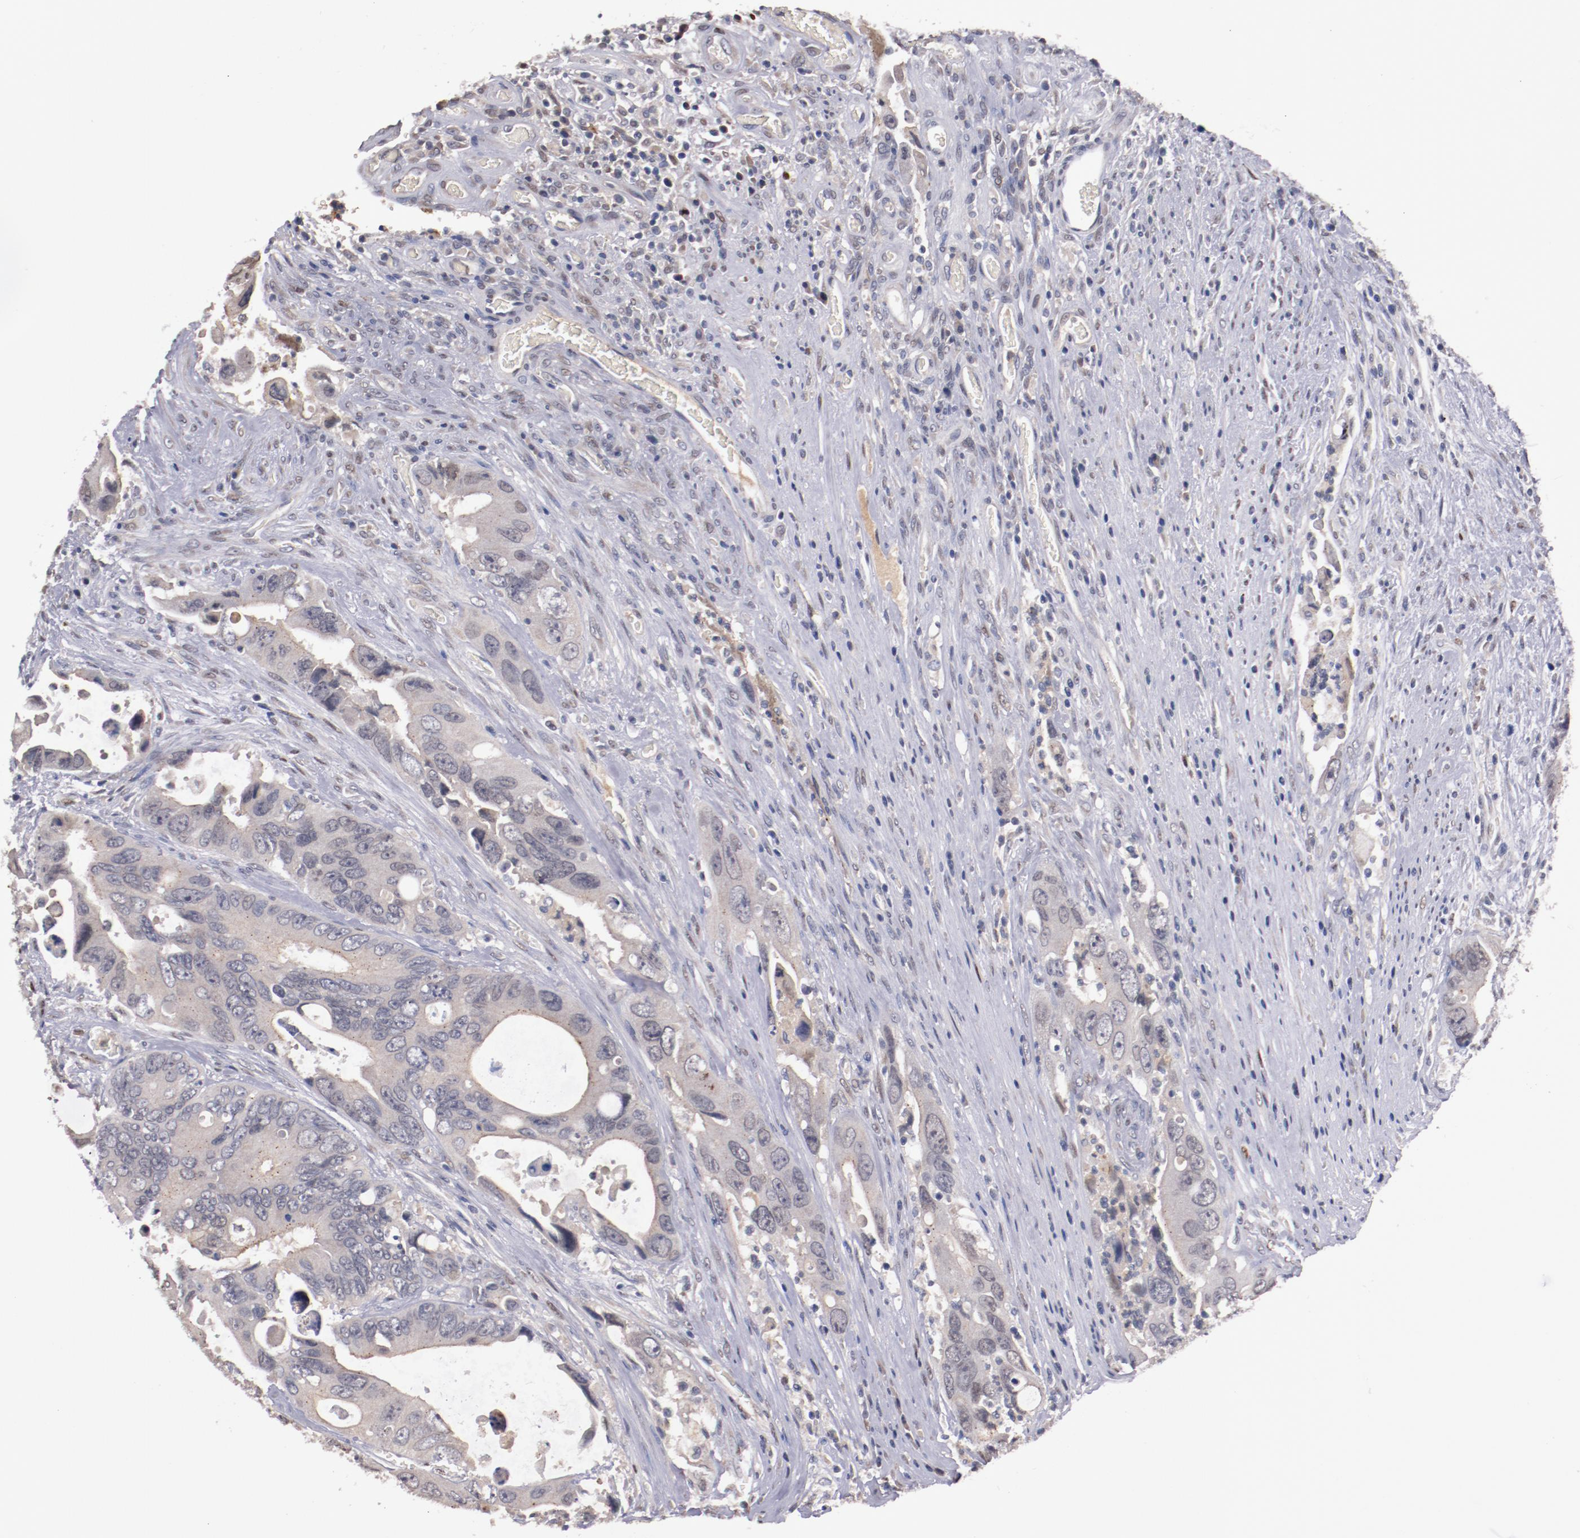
{"staining": {"intensity": "weak", "quantity": ">75%", "location": "cytoplasmic/membranous"}, "tissue": "colorectal cancer", "cell_type": "Tumor cells", "image_type": "cancer", "snomed": [{"axis": "morphology", "description": "Adenocarcinoma, NOS"}, {"axis": "topography", "description": "Rectum"}], "caption": "Adenocarcinoma (colorectal) stained with a protein marker displays weak staining in tumor cells.", "gene": "FAM81A", "patient": {"sex": "male", "age": 70}}